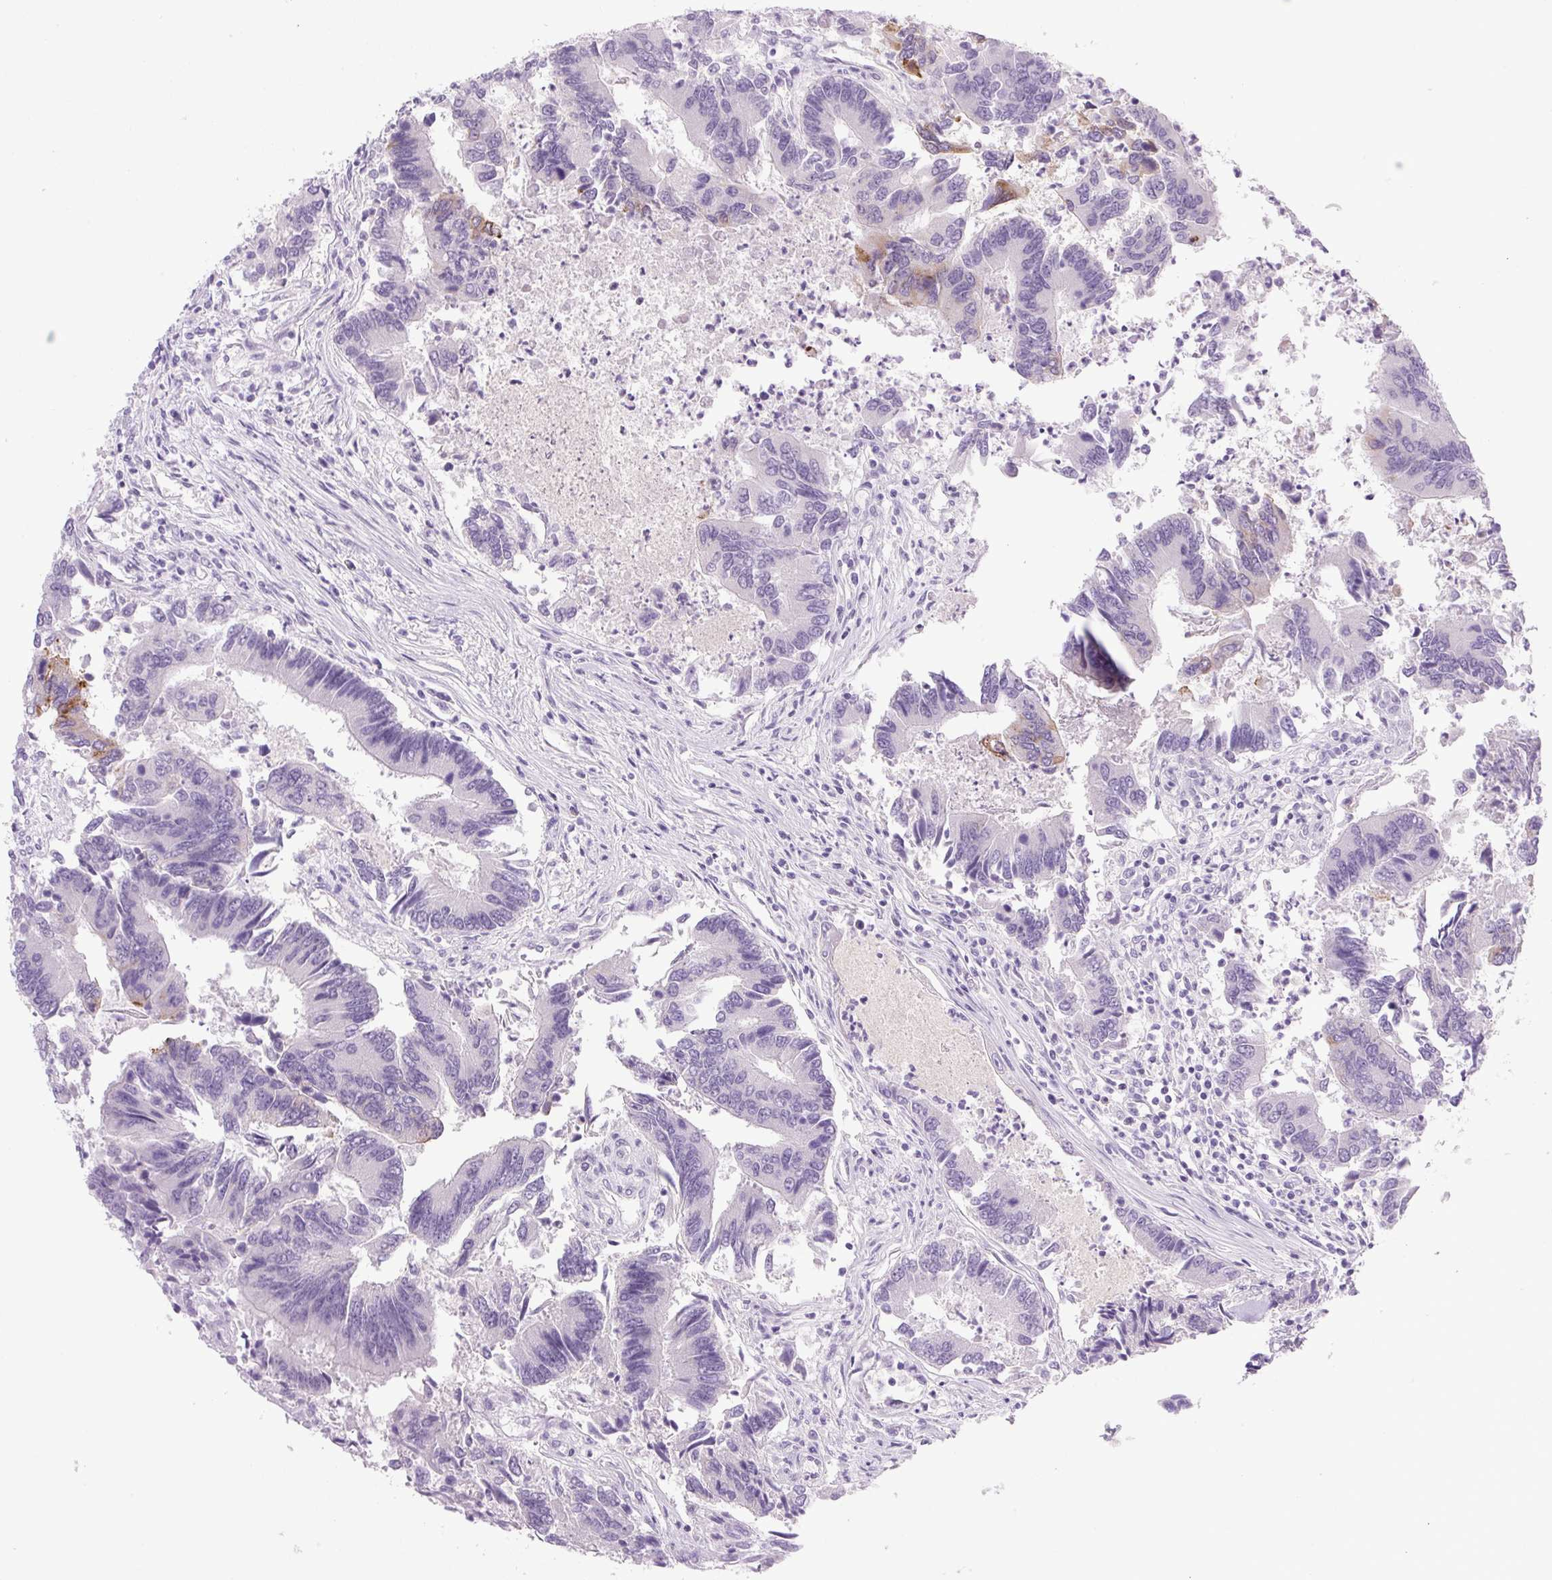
{"staining": {"intensity": "negative", "quantity": "none", "location": "none"}, "tissue": "colorectal cancer", "cell_type": "Tumor cells", "image_type": "cancer", "snomed": [{"axis": "morphology", "description": "Adenocarcinoma, NOS"}, {"axis": "topography", "description": "Colon"}], "caption": "An image of colorectal cancer (adenocarcinoma) stained for a protein demonstrates no brown staining in tumor cells.", "gene": "COL9A2", "patient": {"sex": "female", "age": 67}}